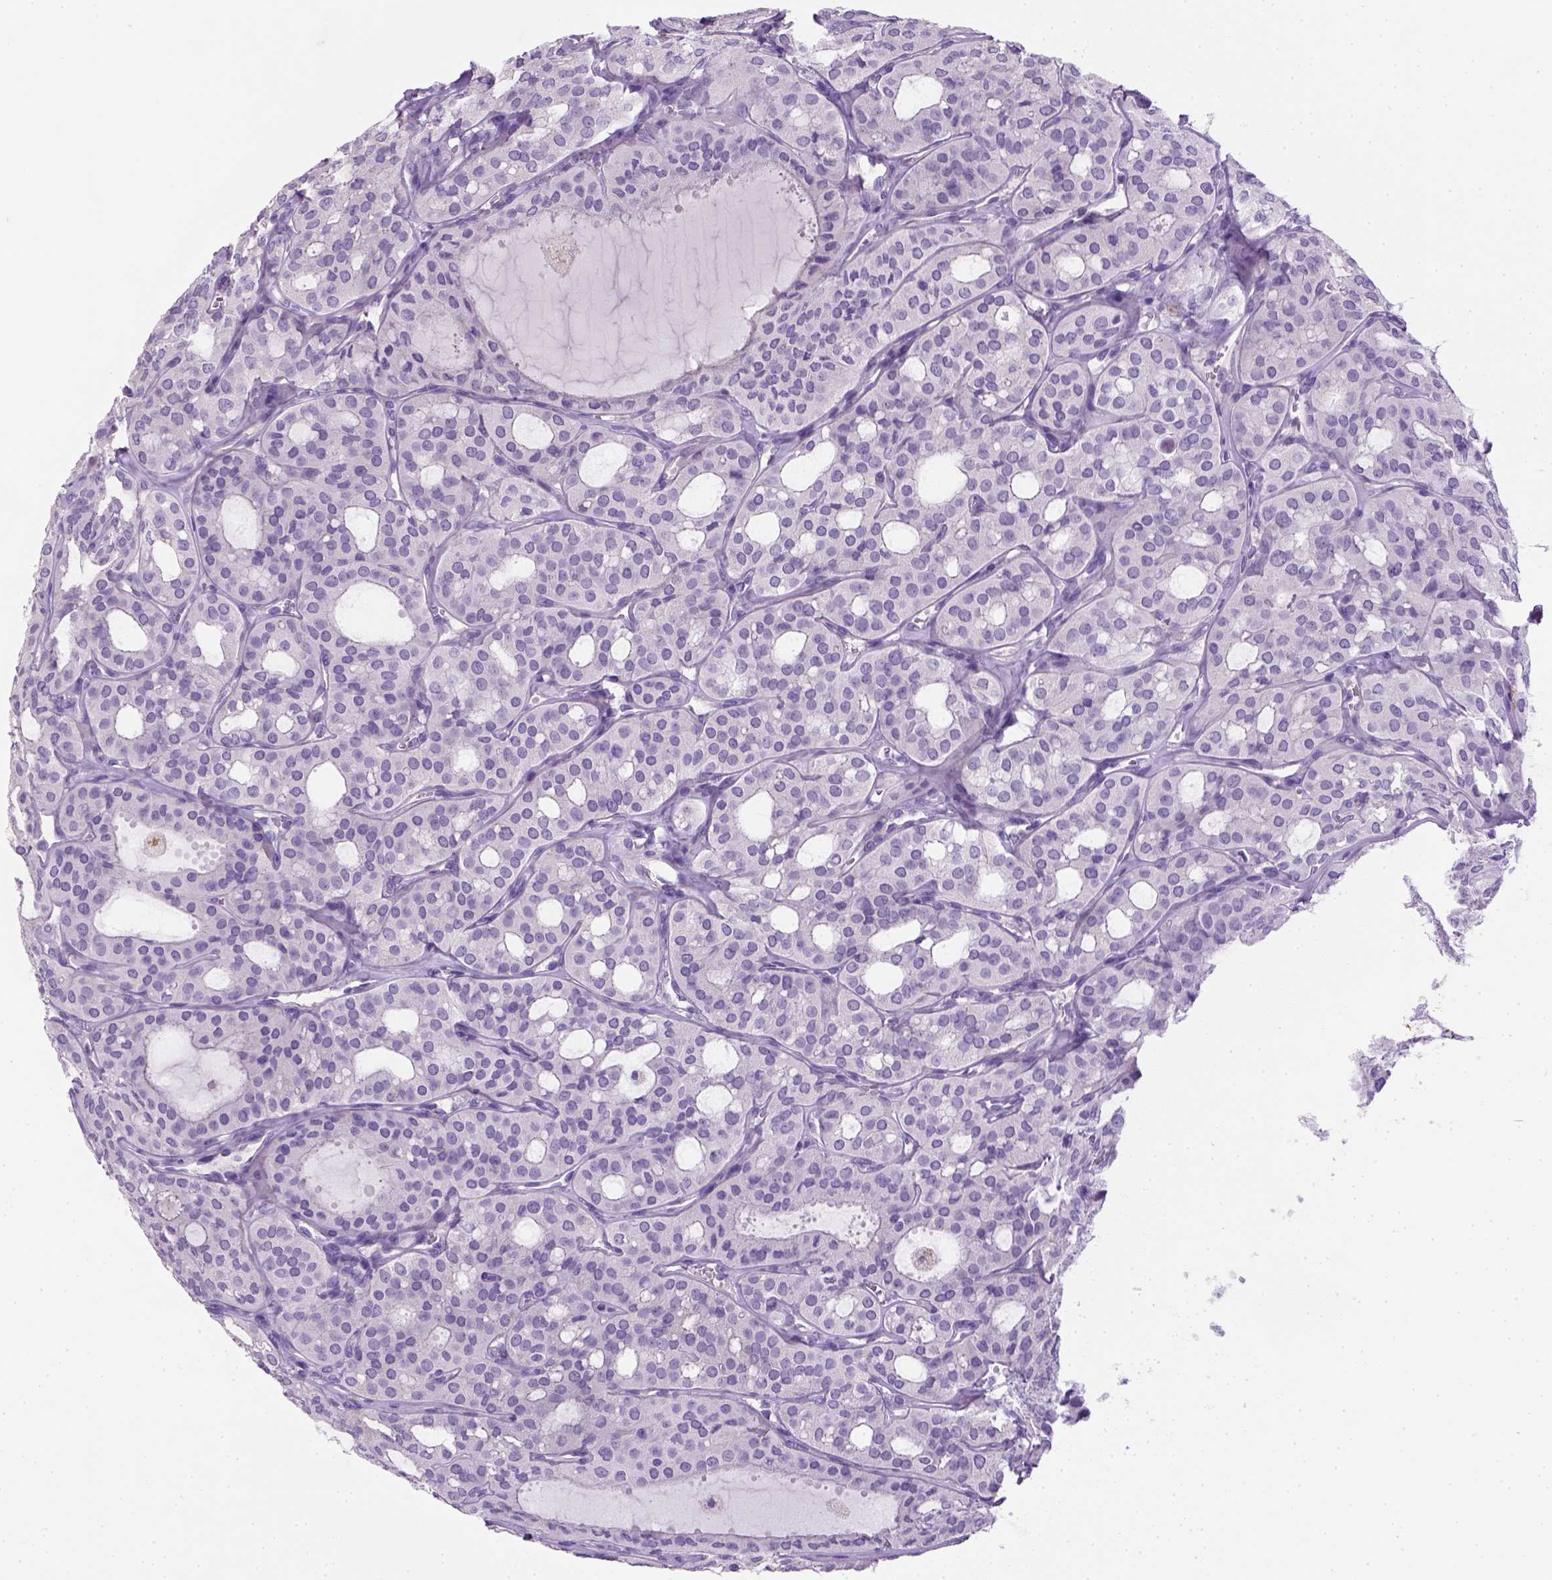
{"staining": {"intensity": "negative", "quantity": "none", "location": "none"}, "tissue": "thyroid cancer", "cell_type": "Tumor cells", "image_type": "cancer", "snomed": [{"axis": "morphology", "description": "Follicular adenoma carcinoma, NOS"}, {"axis": "topography", "description": "Thyroid gland"}], "caption": "An image of human thyroid cancer (follicular adenoma carcinoma) is negative for staining in tumor cells.", "gene": "KRT71", "patient": {"sex": "male", "age": 75}}